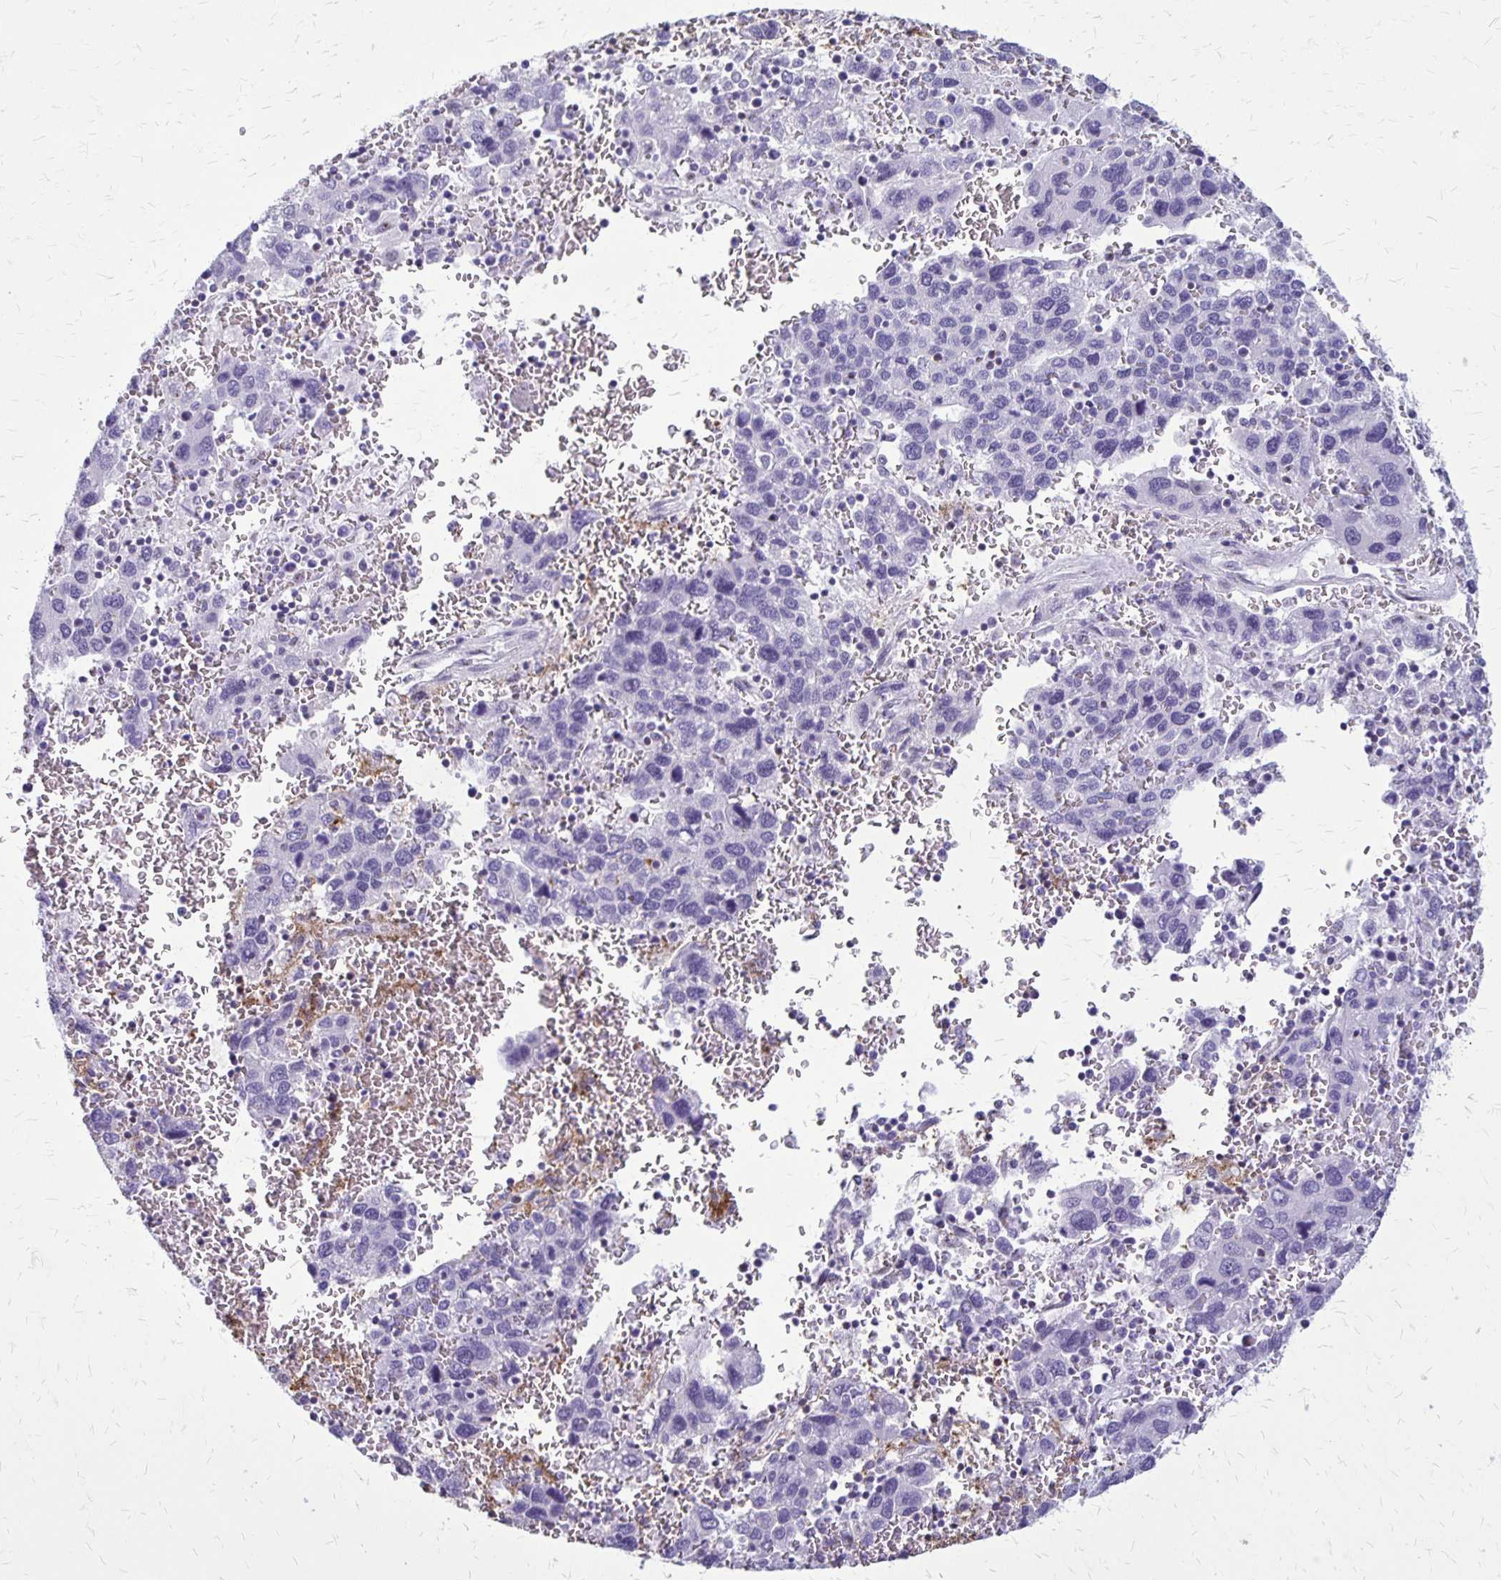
{"staining": {"intensity": "negative", "quantity": "none", "location": "none"}, "tissue": "liver cancer", "cell_type": "Tumor cells", "image_type": "cancer", "snomed": [{"axis": "morphology", "description": "Carcinoma, Hepatocellular, NOS"}, {"axis": "topography", "description": "Liver"}], "caption": "Hepatocellular carcinoma (liver) stained for a protein using immunohistochemistry reveals no expression tumor cells.", "gene": "GP9", "patient": {"sex": "male", "age": 69}}